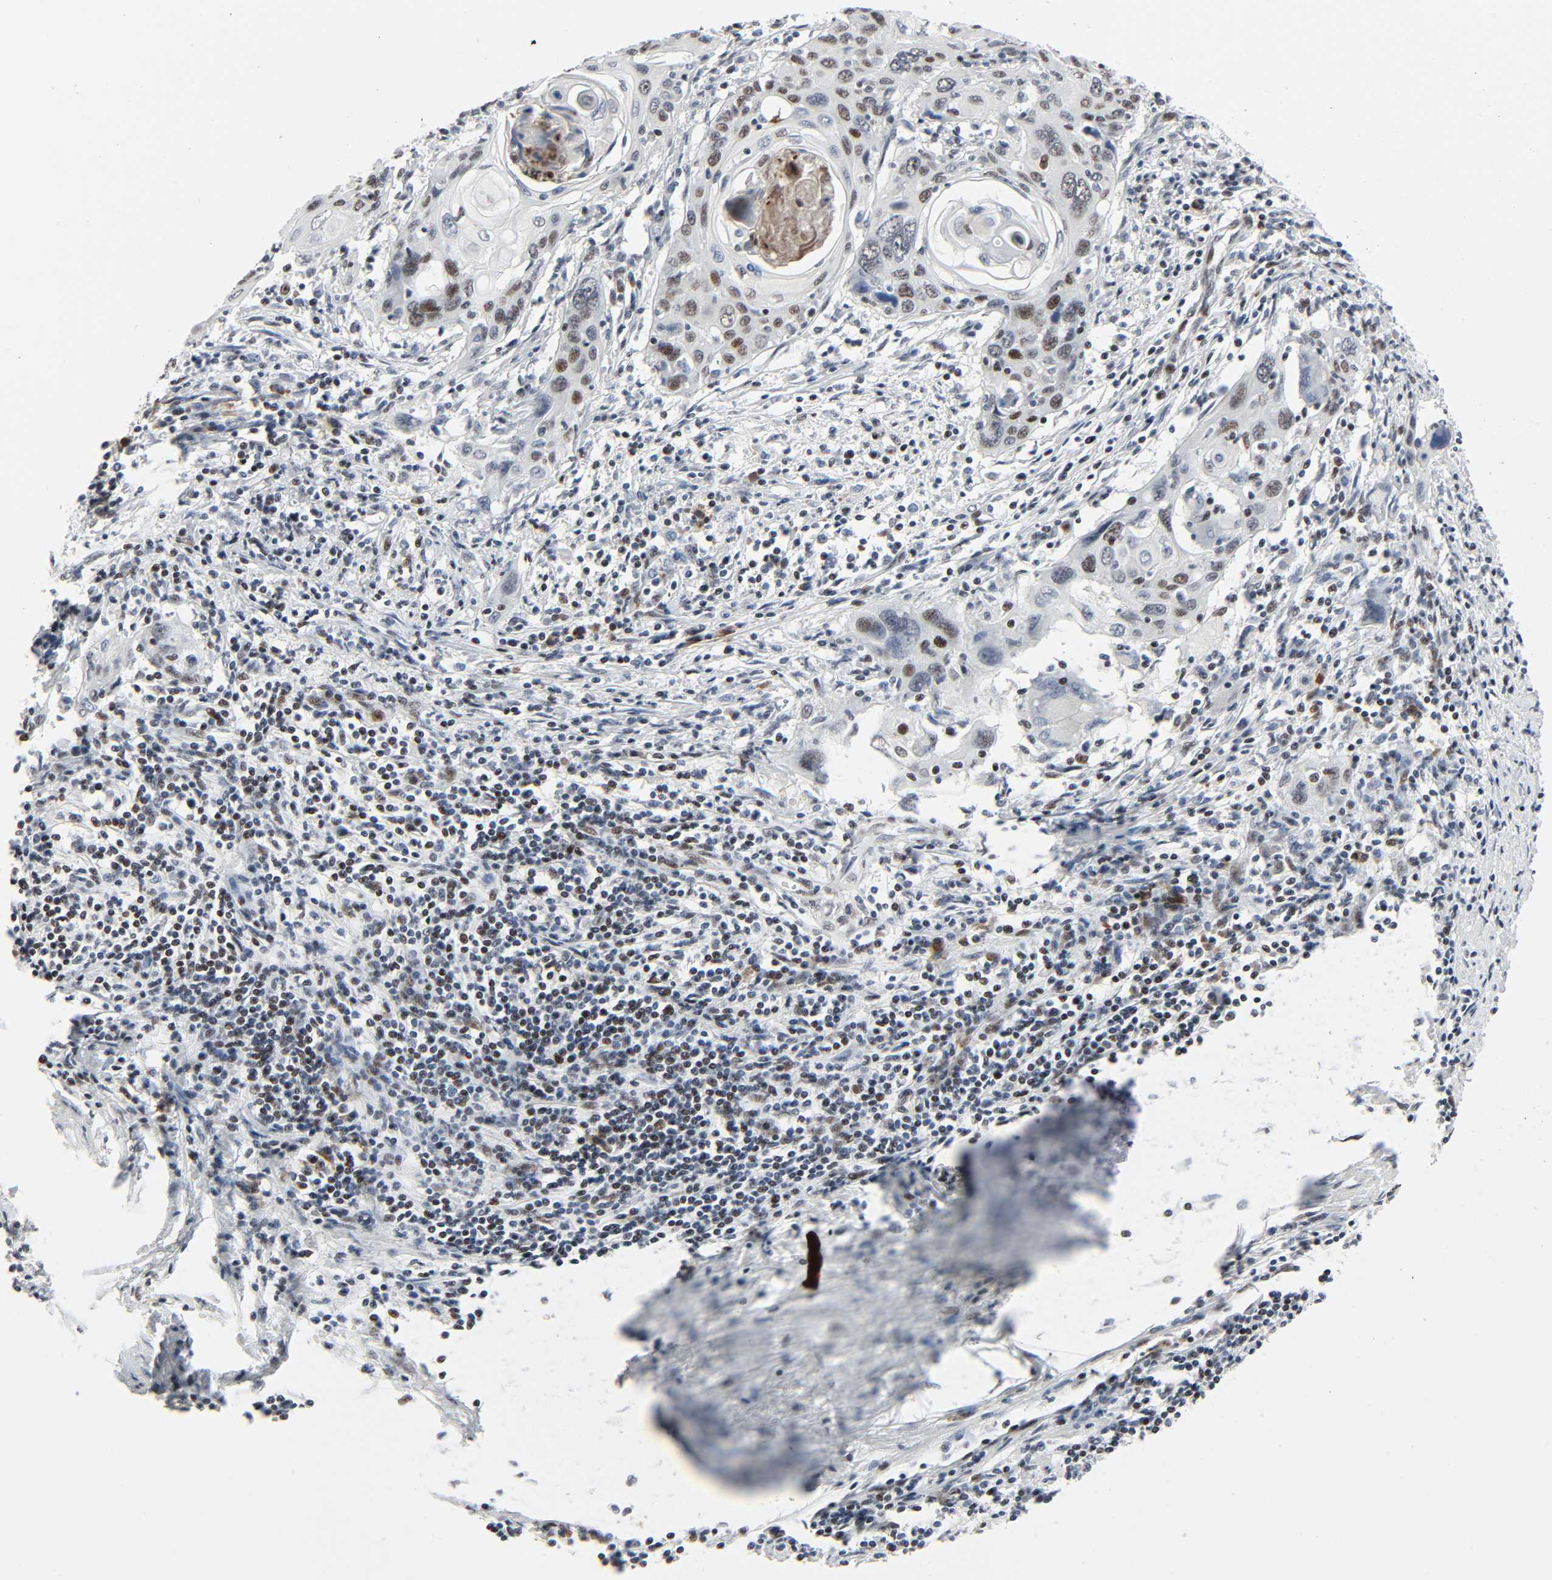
{"staining": {"intensity": "moderate", "quantity": ">75%", "location": "nuclear"}, "tissue": "cervical cancer", "cell_type": "Tumor cells", "image_type": "cancer", "snomed": [{"axis": "morphology", "description": "Squamous cell carcinoma, NOS"}, {"axis": "topography", "description": "Cervix"}], "caption": "Tumor cells demonstrate medium levels of moderate nuclear expression in about >75% of cells in cervical squamous cell carcinoma.", "gene": "CREBBP", "patient": {"sex": "female", "age": 40}}